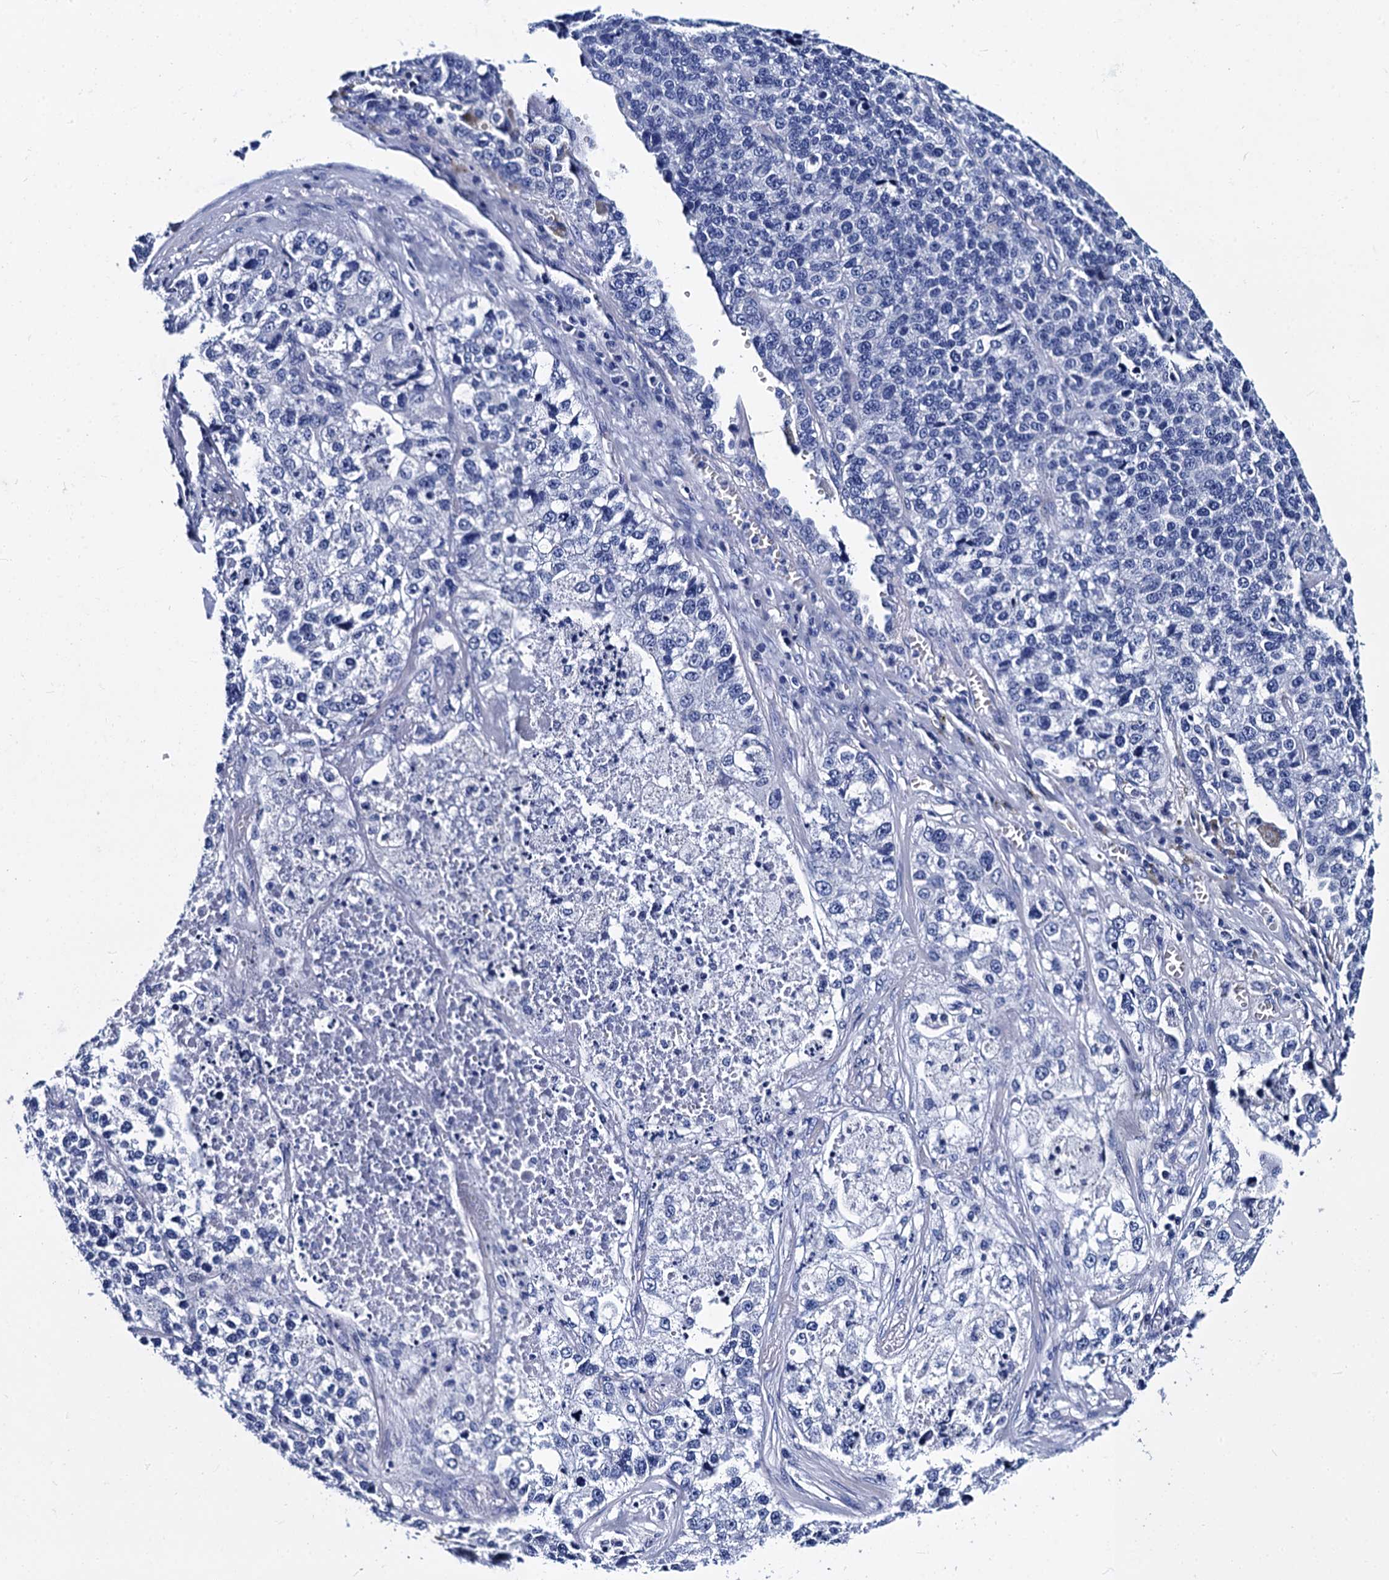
{"staining": {"intensity": "negative", "quantity": "none", "location": "none"}, "tissue": "lung cancer", "cell_type": "Tumor cells", "image_type": "cancer", "snomed": [{"axis": "morphology", "description": "Adenocarcinoma, NOS"}, {"axis": "topography", "description": "Lung"}], "caption": "A photomicrograph of human lung cancer is negative for staining in tumor cells.", "gene": "MYBPC3", "patient": {"sex": "male", "age": 49}}